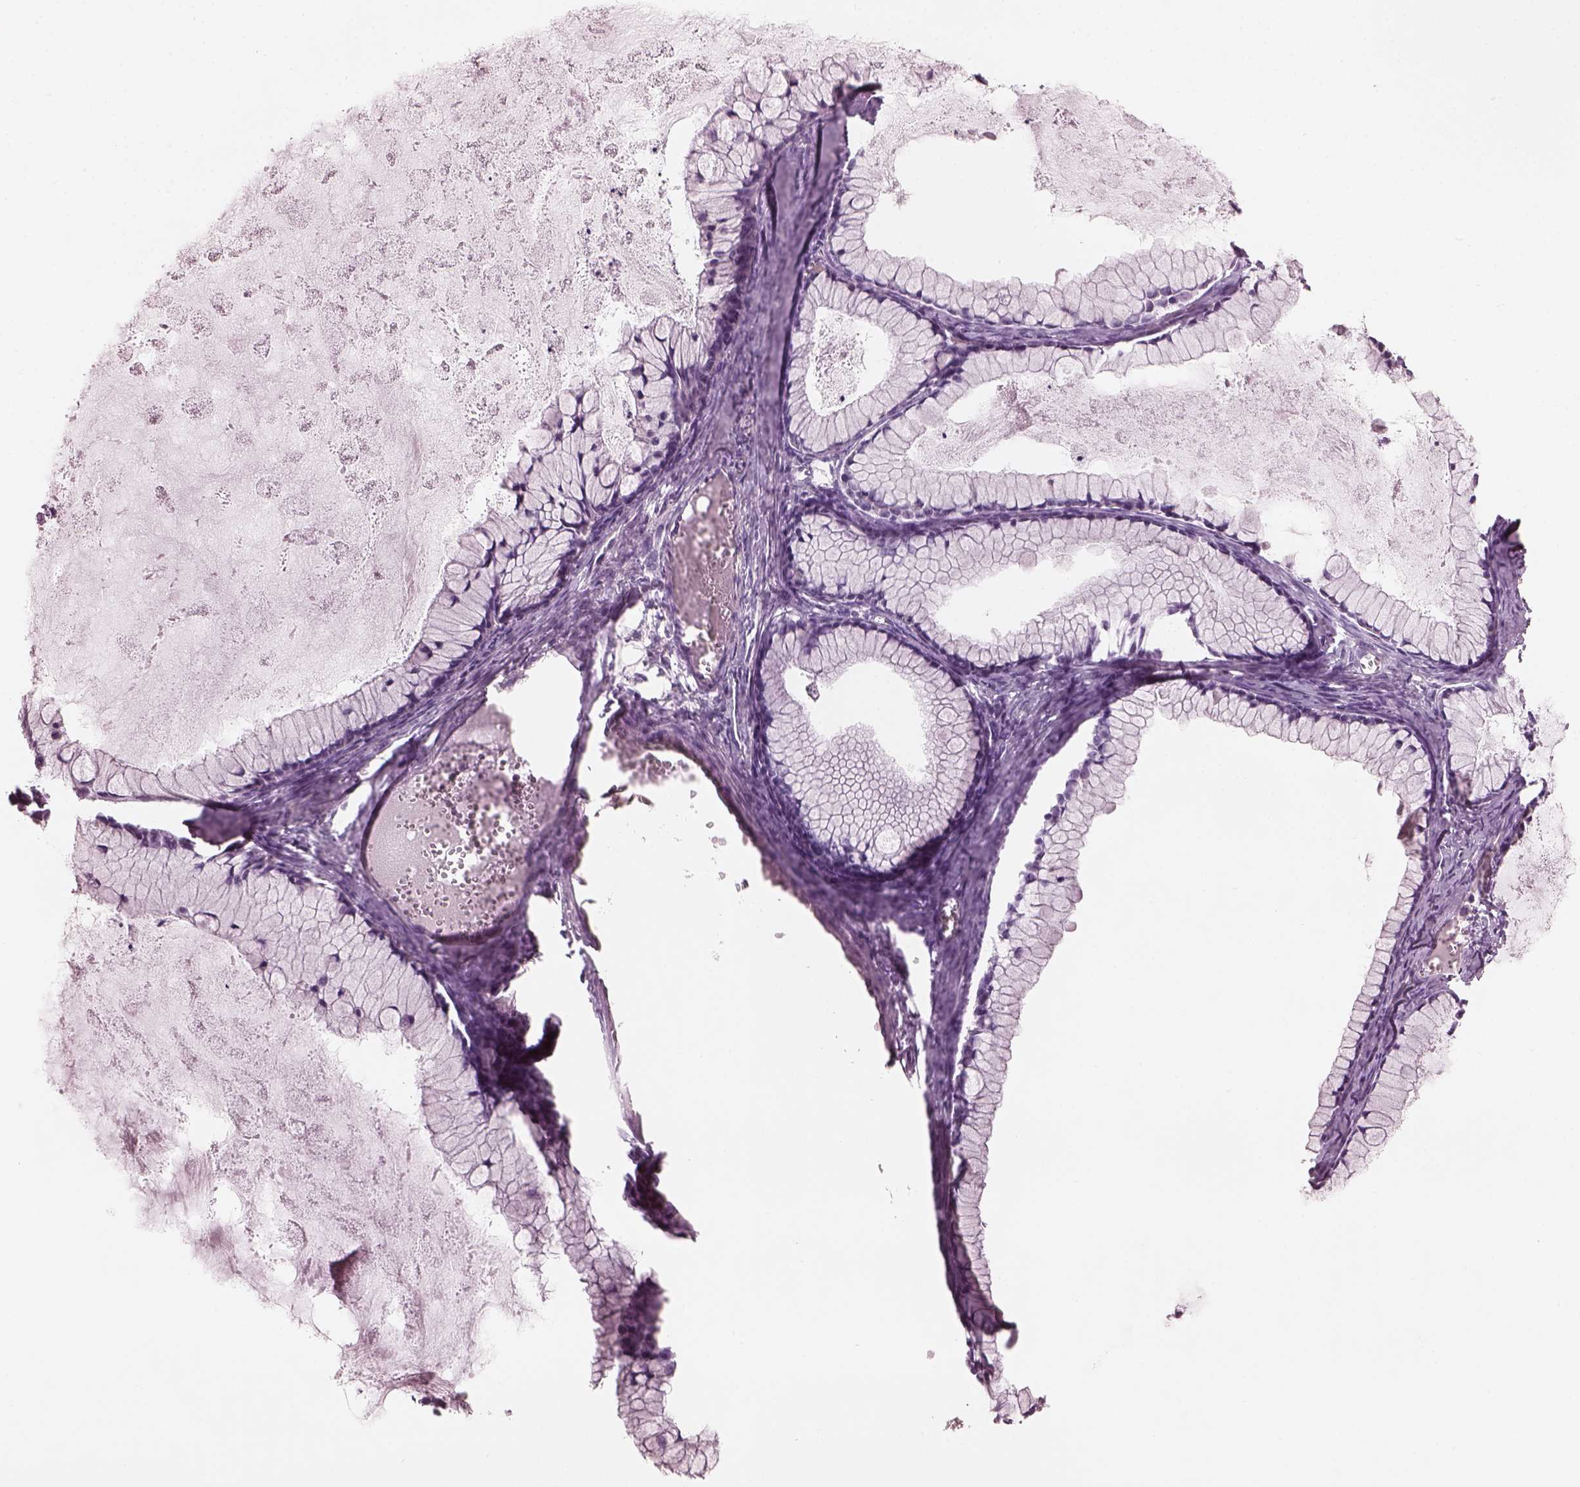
{"staining": {"intensity": "negative", "quantity": "none", "location": "none"}, "tissue": "ovarian cancer", "cell_type": "Tumor cells", "image_type": "cancer", "snomed": [{"axis": "morphology", "description": "Cystadenocarcinoma, mucinous, NOS"}, {"axis": "topography", "description": "Ovary"}], "caption": "Immunohistochemistry photomicrograph of ovarian cancer stained for a protein (brown), which displays no positivity in tumor cells. (Stains: DAB IHC with hematoxylin counter stain, Microscopy: brightfield microscopy at high magnification).", "gene": "PACRG", "patient": {"sex": "female", "age": 41}}